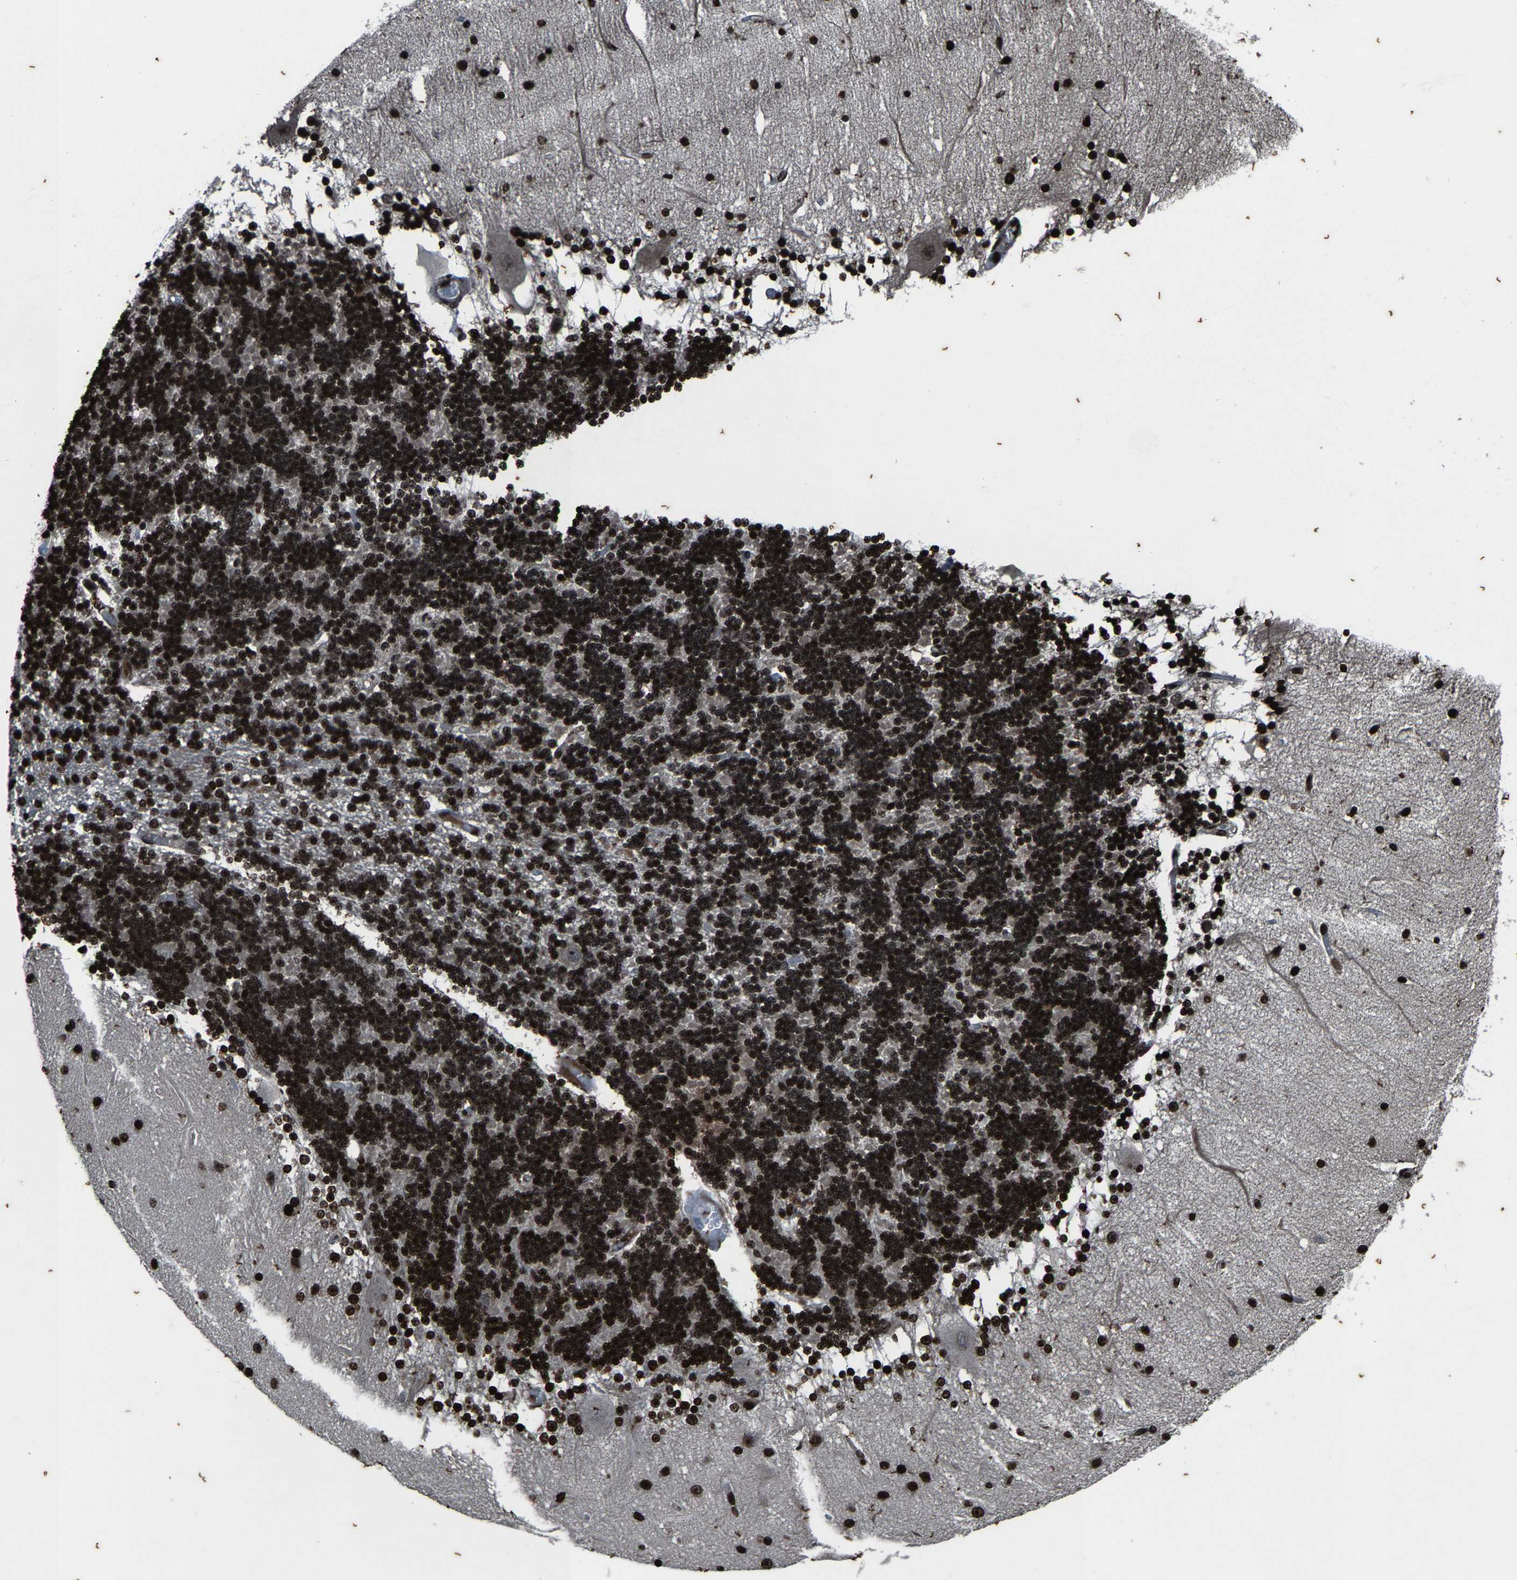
{"staining": {"intensity": "strong", "quantity": ">75%", "location": "nuclear"}, "tissue": "cerebellum", "cell_type": "Cells in granular layer", "image_type": "normal", "snomed": [{"axis": "morphology", "description": "Normal tissue, NOS"}, {"axis": "topography", "description": "Cerebellum"}], "caption": "Unremarkable cerebellum was stained to show a protein in brown. There is high levels of strong nuclear staining in approximately >75% of cells in granular layer.", "gene": "H4C1", "patient": {"sex": "female", "age": 54}}